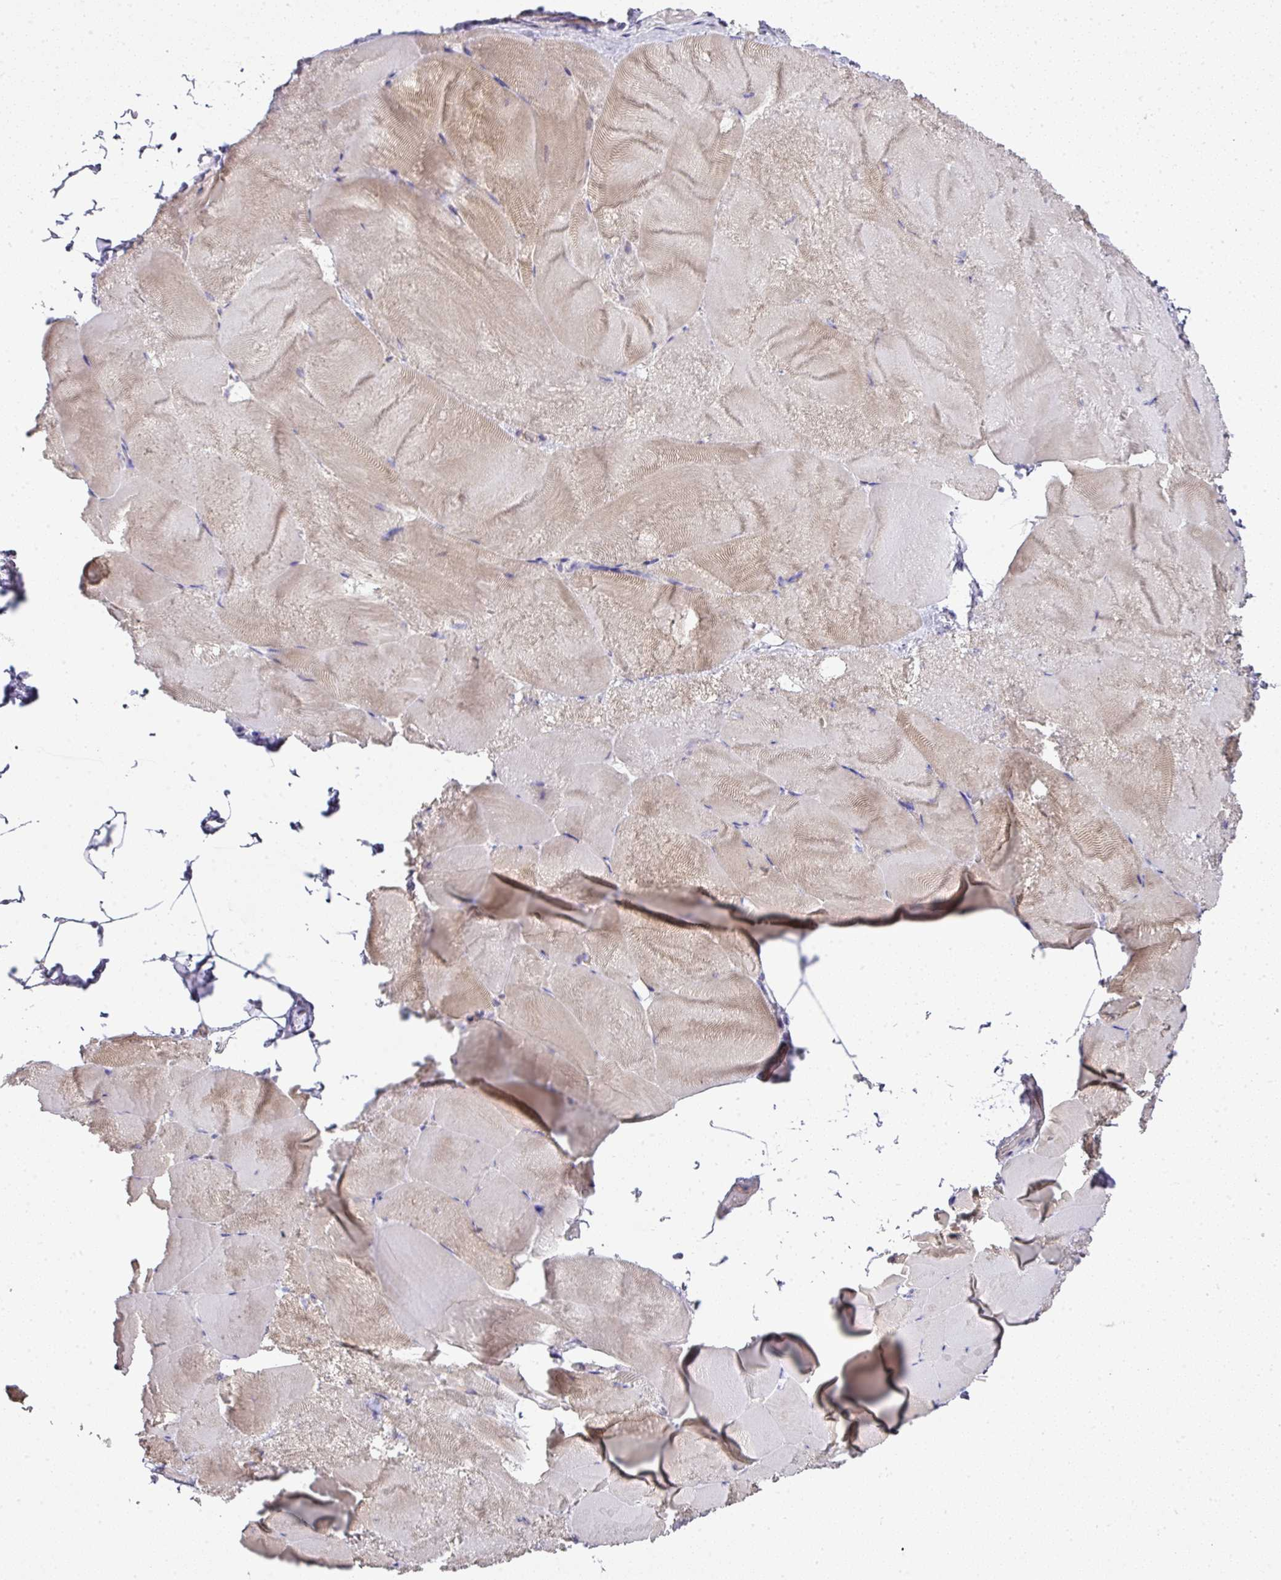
{"staining": {"intensity": "weak", "quantity": ">75%", "location": "cytoplasmic/membranous"}, "tissue": "skeletal muscle", "cell_type": "Myocytes", "image_type": "normal", "snomed": [{"axis": "morphology", "description": "Normal tissue, NOS"}, {"axis": "topography", "description": "Skeletal muscle"}], "caption": "This micrograph exhibits immunohistochemistry (IHC) staining of unremarkable human skeletal muscle, with low weak cytoplasmic/membranous positivity in approximately >75% of myocytes.", "gene": "STK35", "patient": {"sex": "female", "age": 64}}